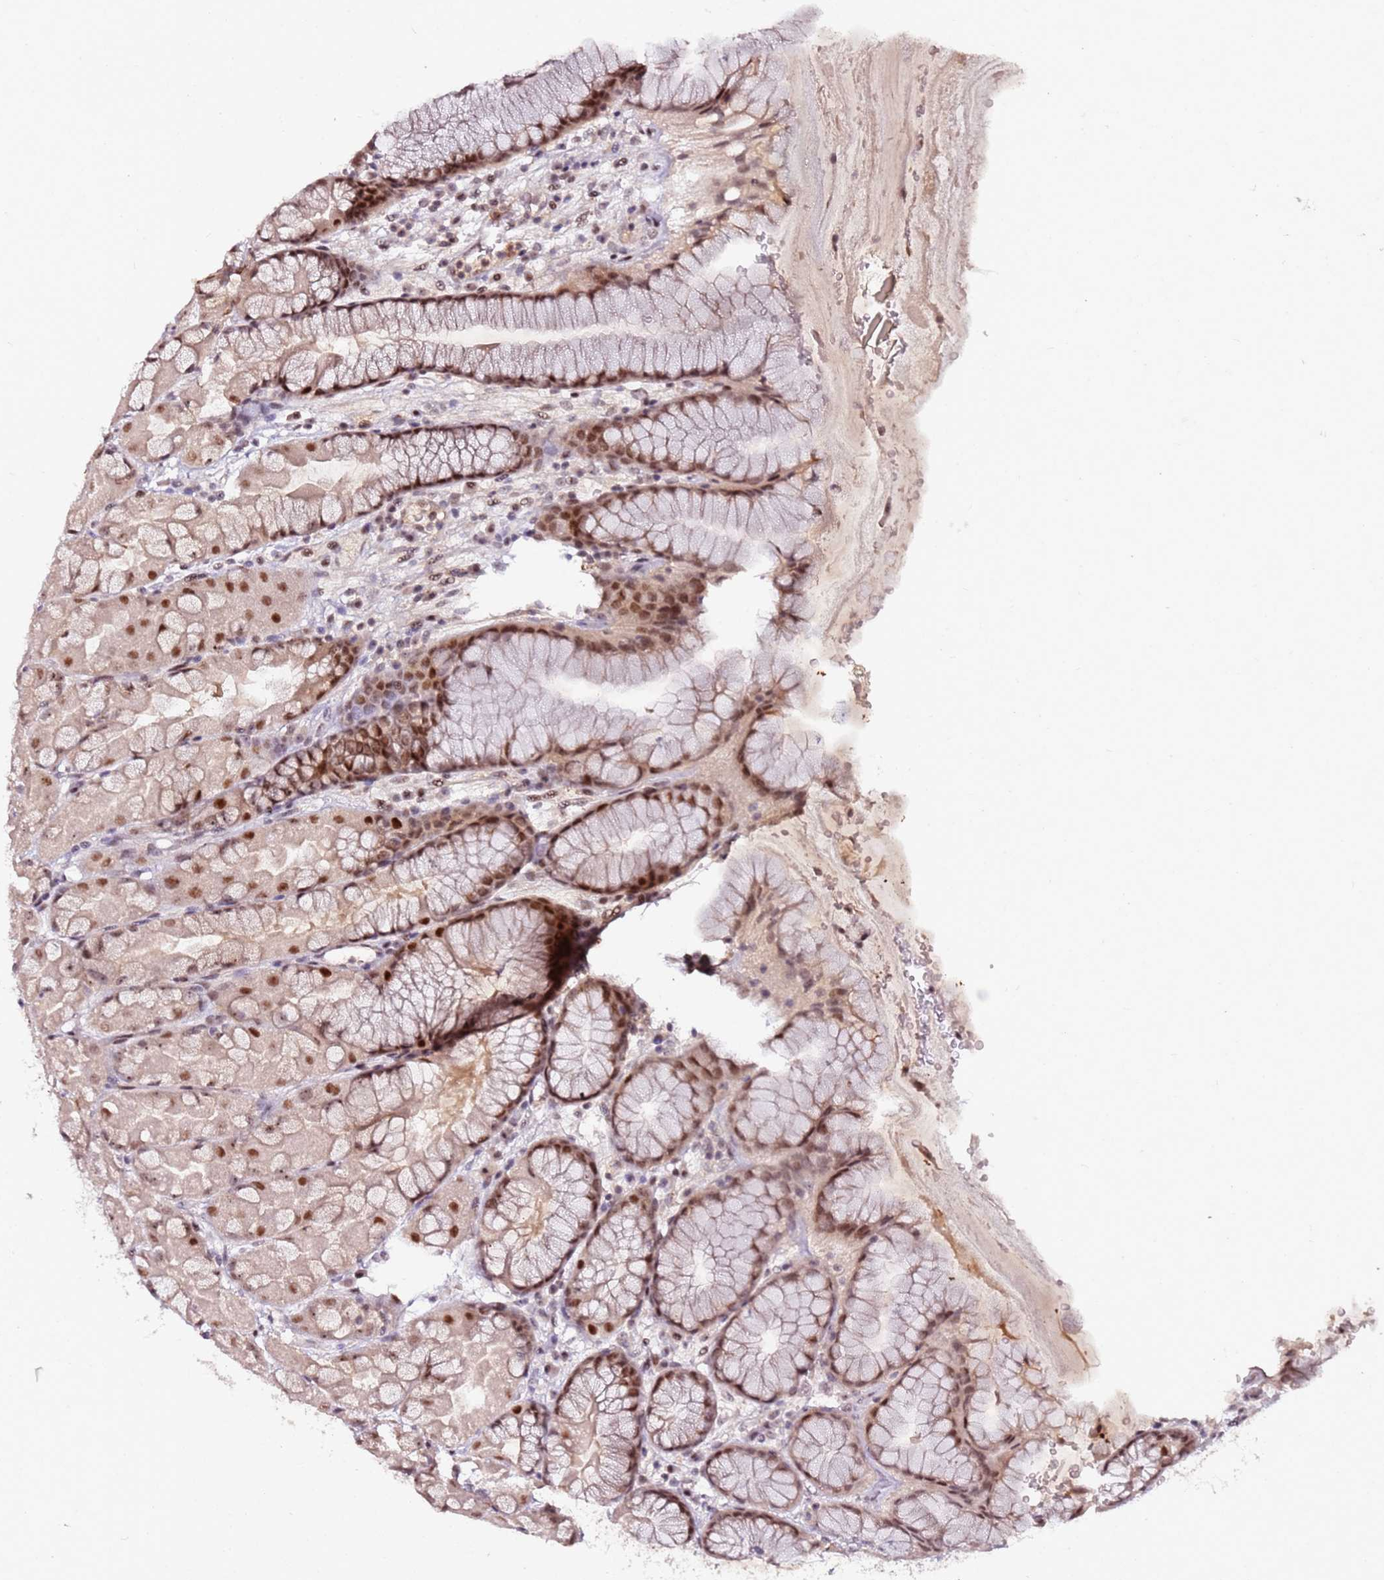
{"staining": {"intensity": "moderate", "quantity": ">75%", "location": "nuclear"}, "tissue": "stomach", "cell_type": "Glandular cells", "image_type": "normal", "snomed": [{"axis": "morphology", "description": "Normal tissue, NOS"}, {"axis": "topography", "description": "Stomach"}], "caption": "IHC micrograph of normal human stomach stained for a protein (brown), which demonstrates medium levels of moderate nuclear staining in about >75% of glandular cells.", "gene": "FCF1", "patient": {"sex": "male", "age": 57}}